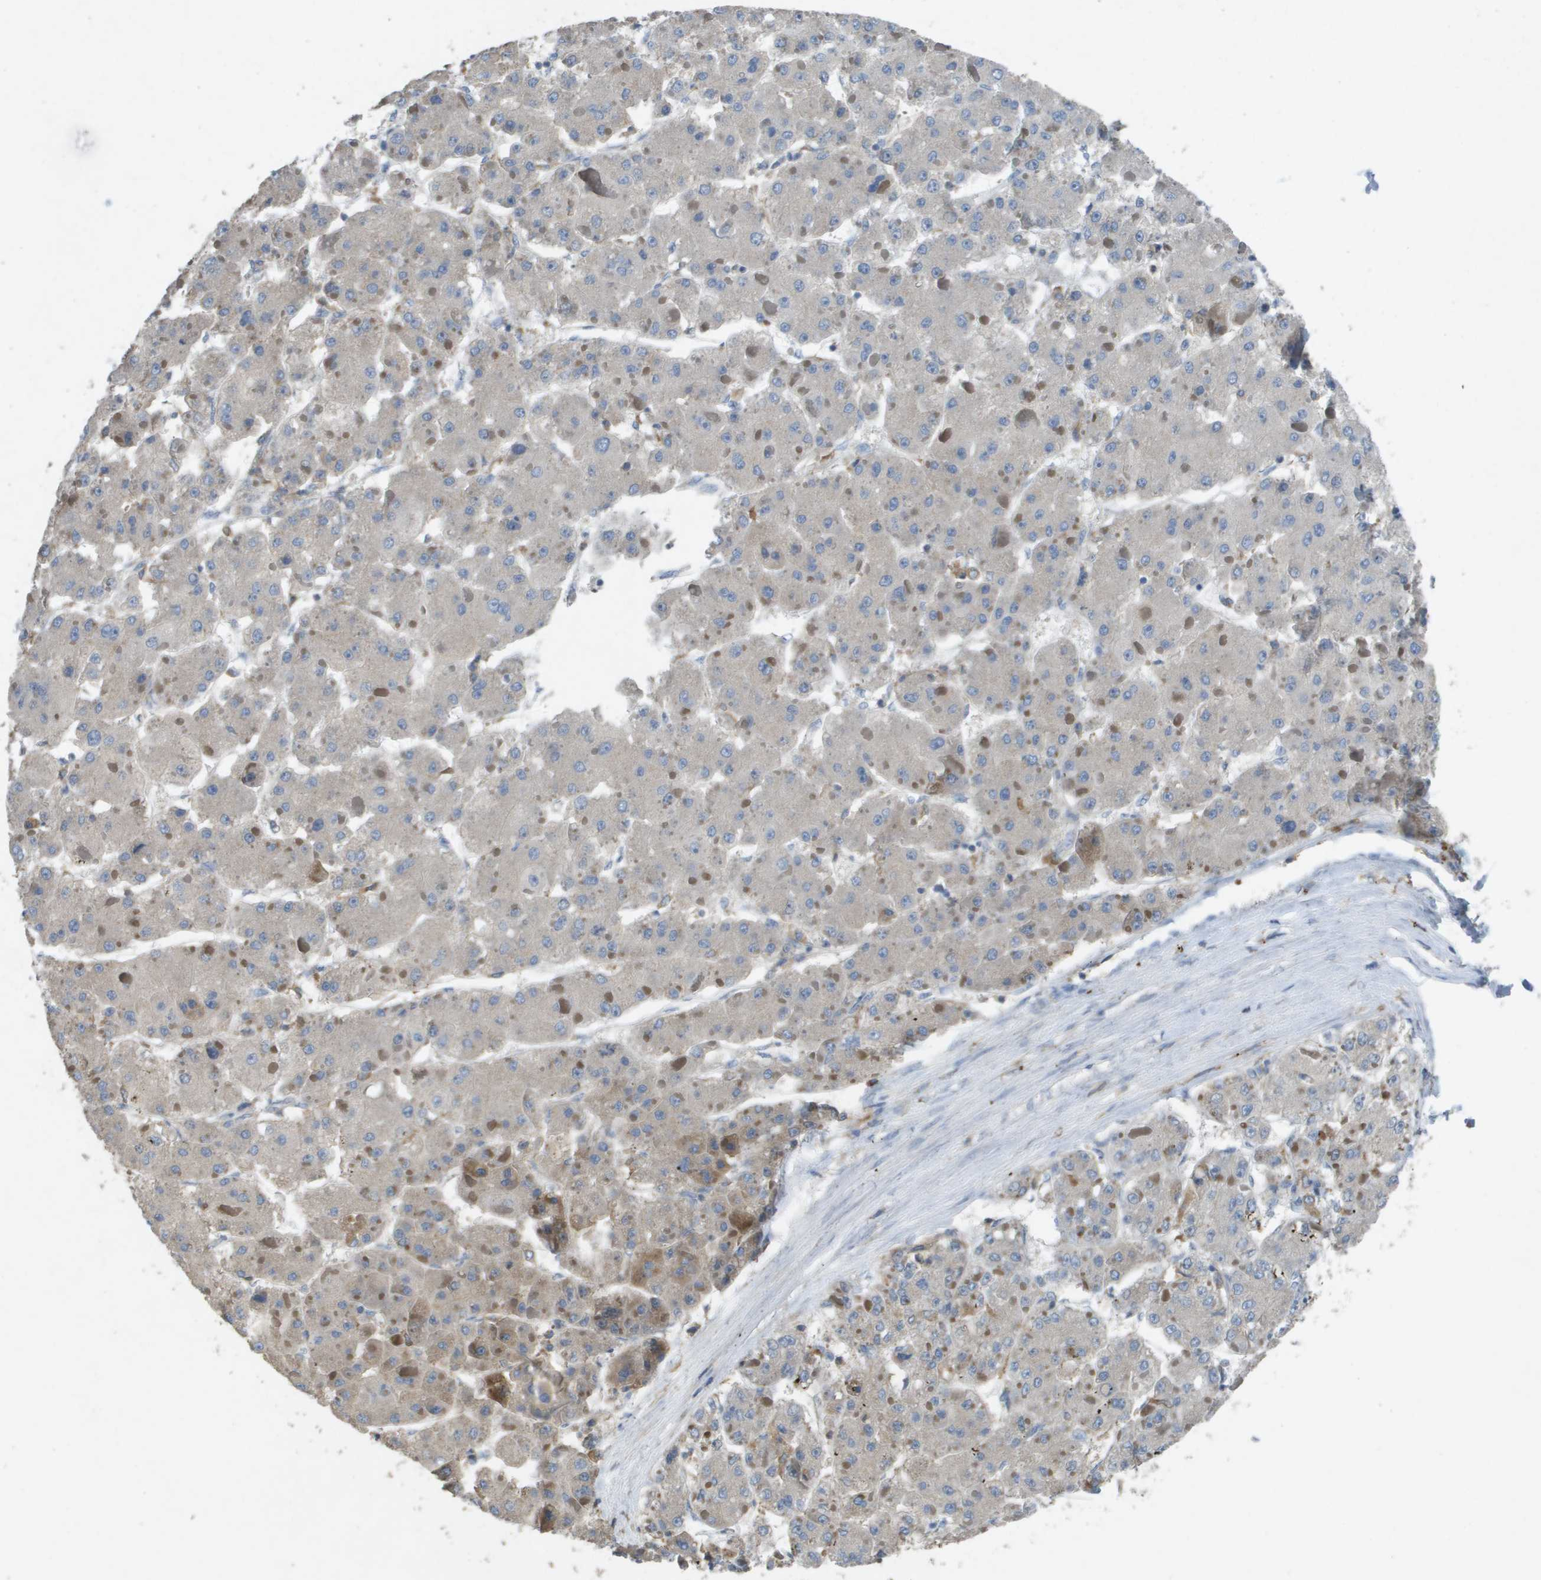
{"staining": {"intensity": "negative", "quantity": "none", "location": "none"}, "tissue": "liver cancer", "cell_type": "Tumor cells", "image_type": "cancer", "snomed": [{"axis": "morphology", "description": "Carcinoma, Hepatocellular, NOS"}, {"axis": "topography", "description": "Liver"}], "caption": "Photomicrograph shows no protein positivity in tumor cells of liver cancer tissue.", "gene": "CLCA4", "patient": {"sex": "female", "age": 73}}